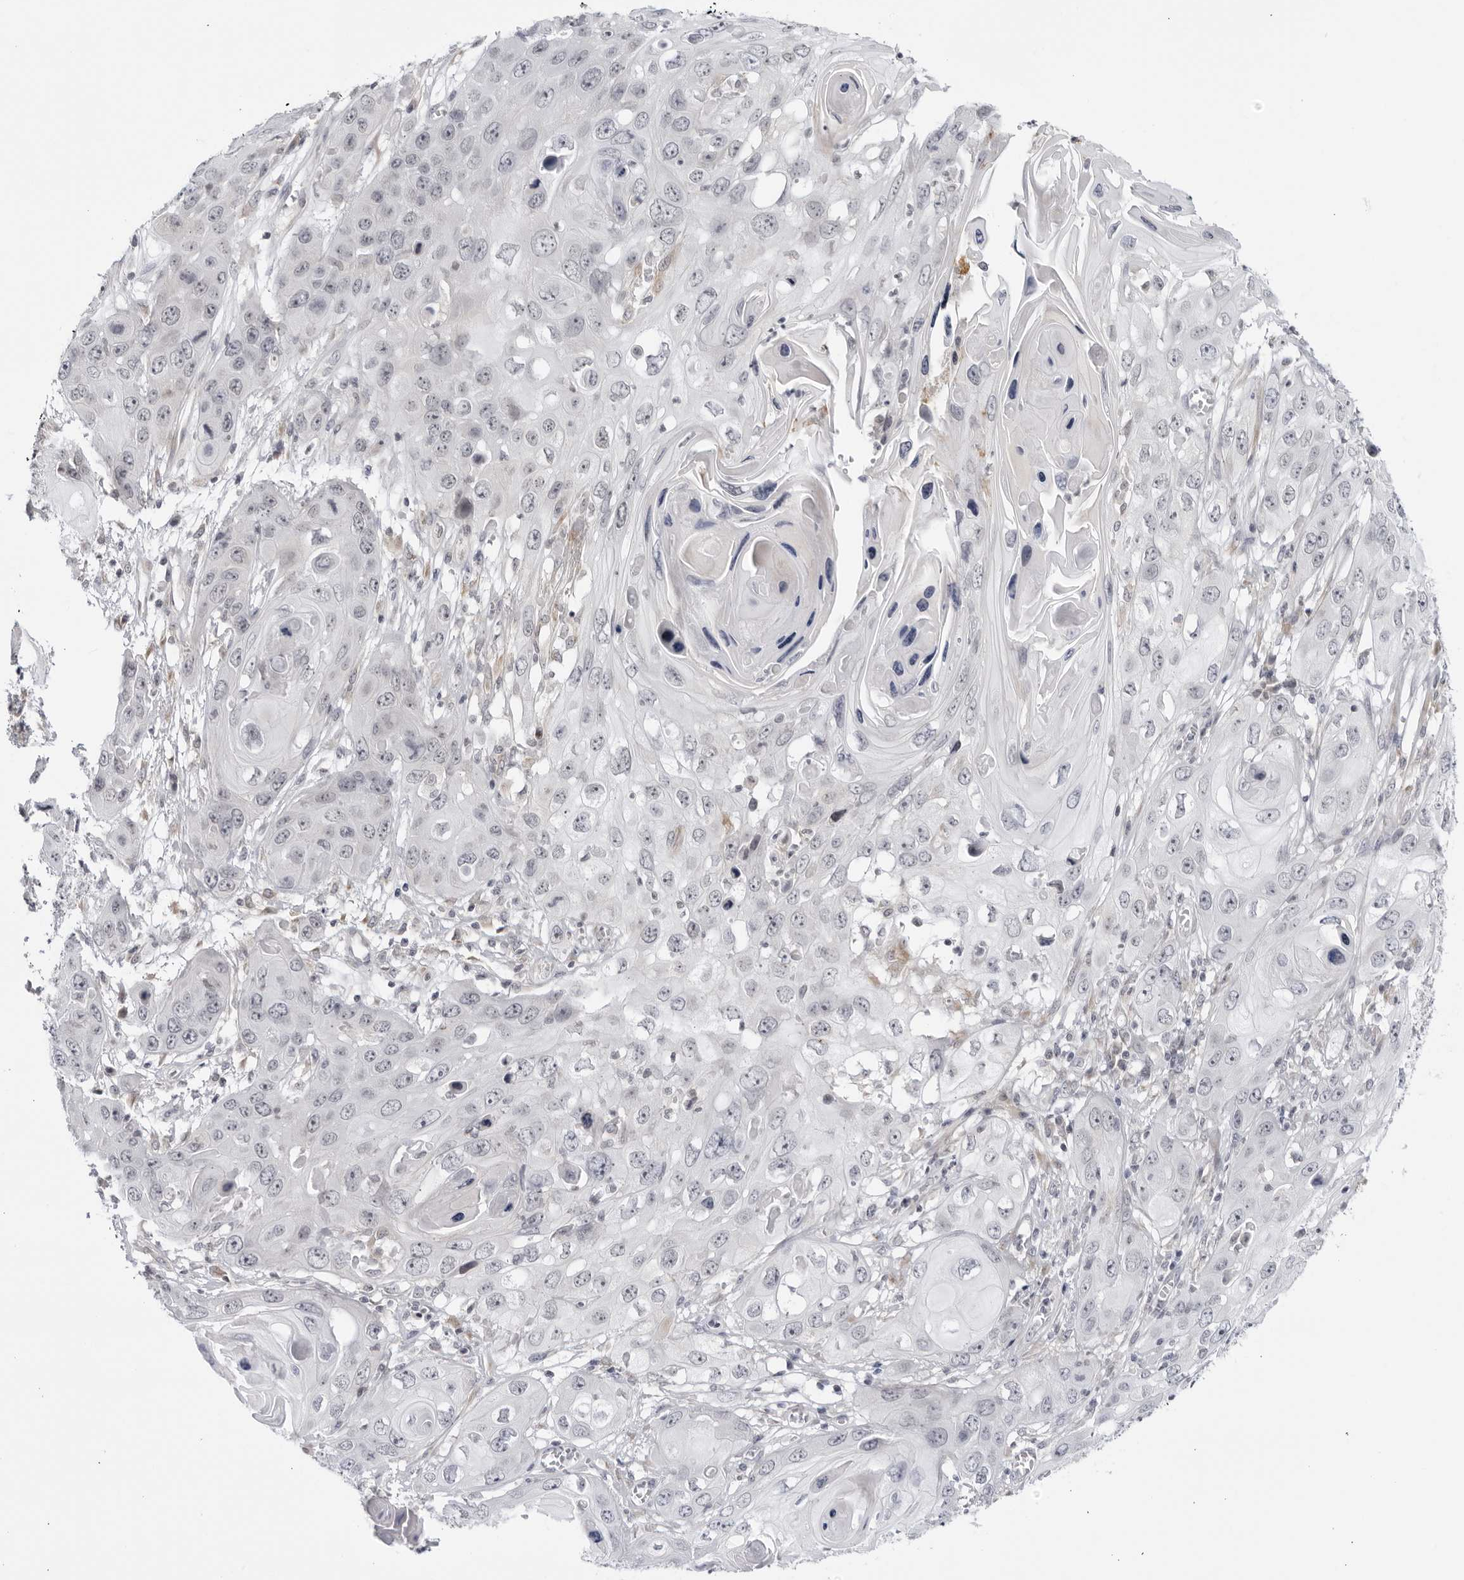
{"staining": {"intensity": "negative", "quantity": "none", "location": "none"}, "tissue": "skin cancer", "cell_type": "Tumor cells", "image_type": "cancer", "snomed": [{"axis": "morphology", "description": "Squamous cell carcinoma, NOS"}, {"axis": "topography", "description": "Skin"}], "caption": "There is no significant positivity in tumor cells of skin cancer. Nuclei are stained in blue.", "gene": "CNBD1", "patient": {"sex": "male", "age": 55}}